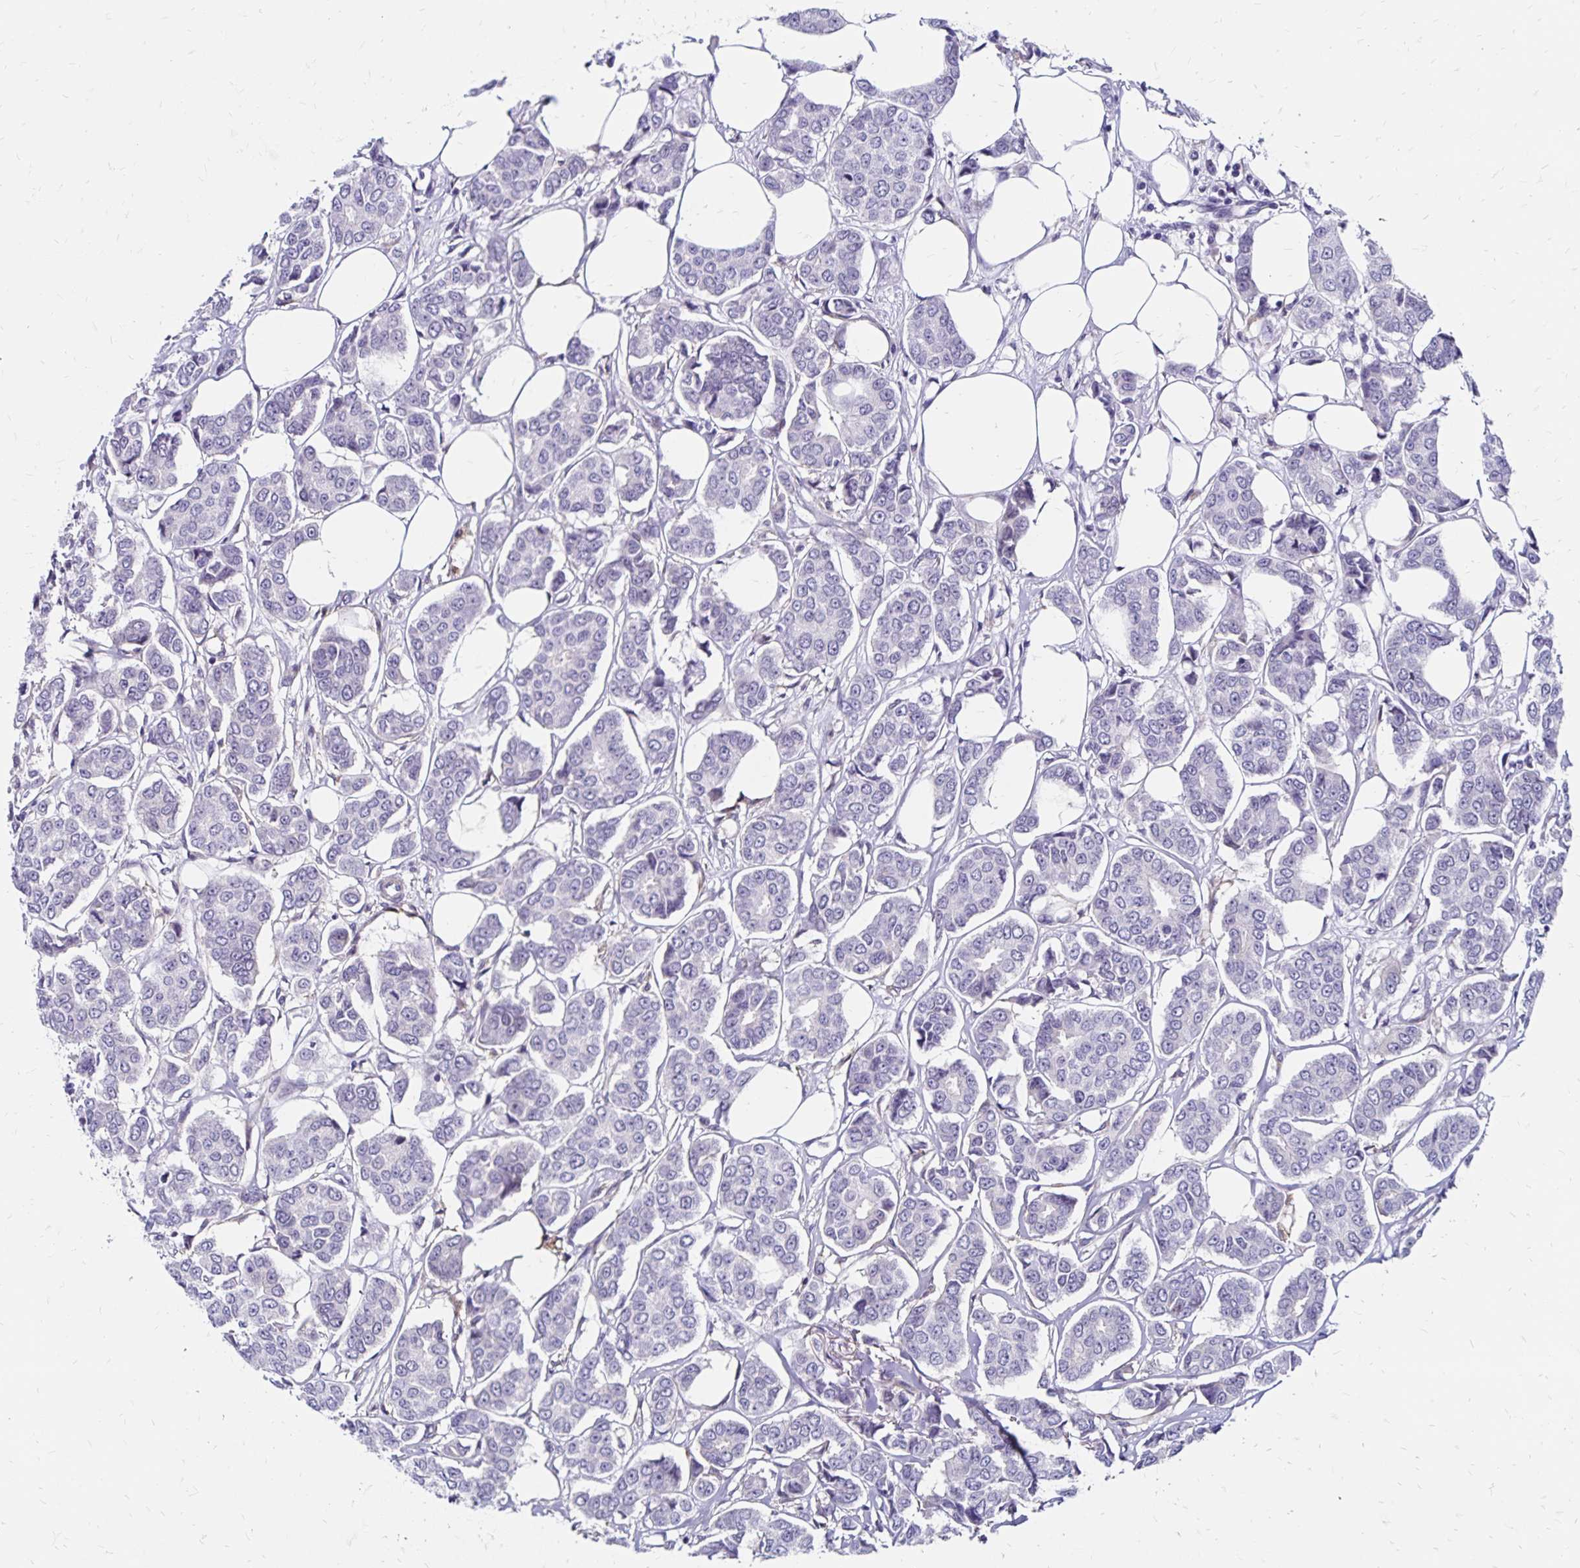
{"staining": {"intensity": "negative", "quantity": "none", "location": "none"}, "tissue": "breast cancer", "cell_type": "Tumor cells", "image_type": "cancer", "snomed": [{"axis": "morphology", "description": "Duct carcinoma"}, {"axis": "topography", "description": "Breast"}], "caption": "Histopathology image shows no significant protein expression in tumor cells of infiltrating ductal carcinoma (breast).", "gene": "TNS3", "patient": {"sex": "female", "age": 94}}